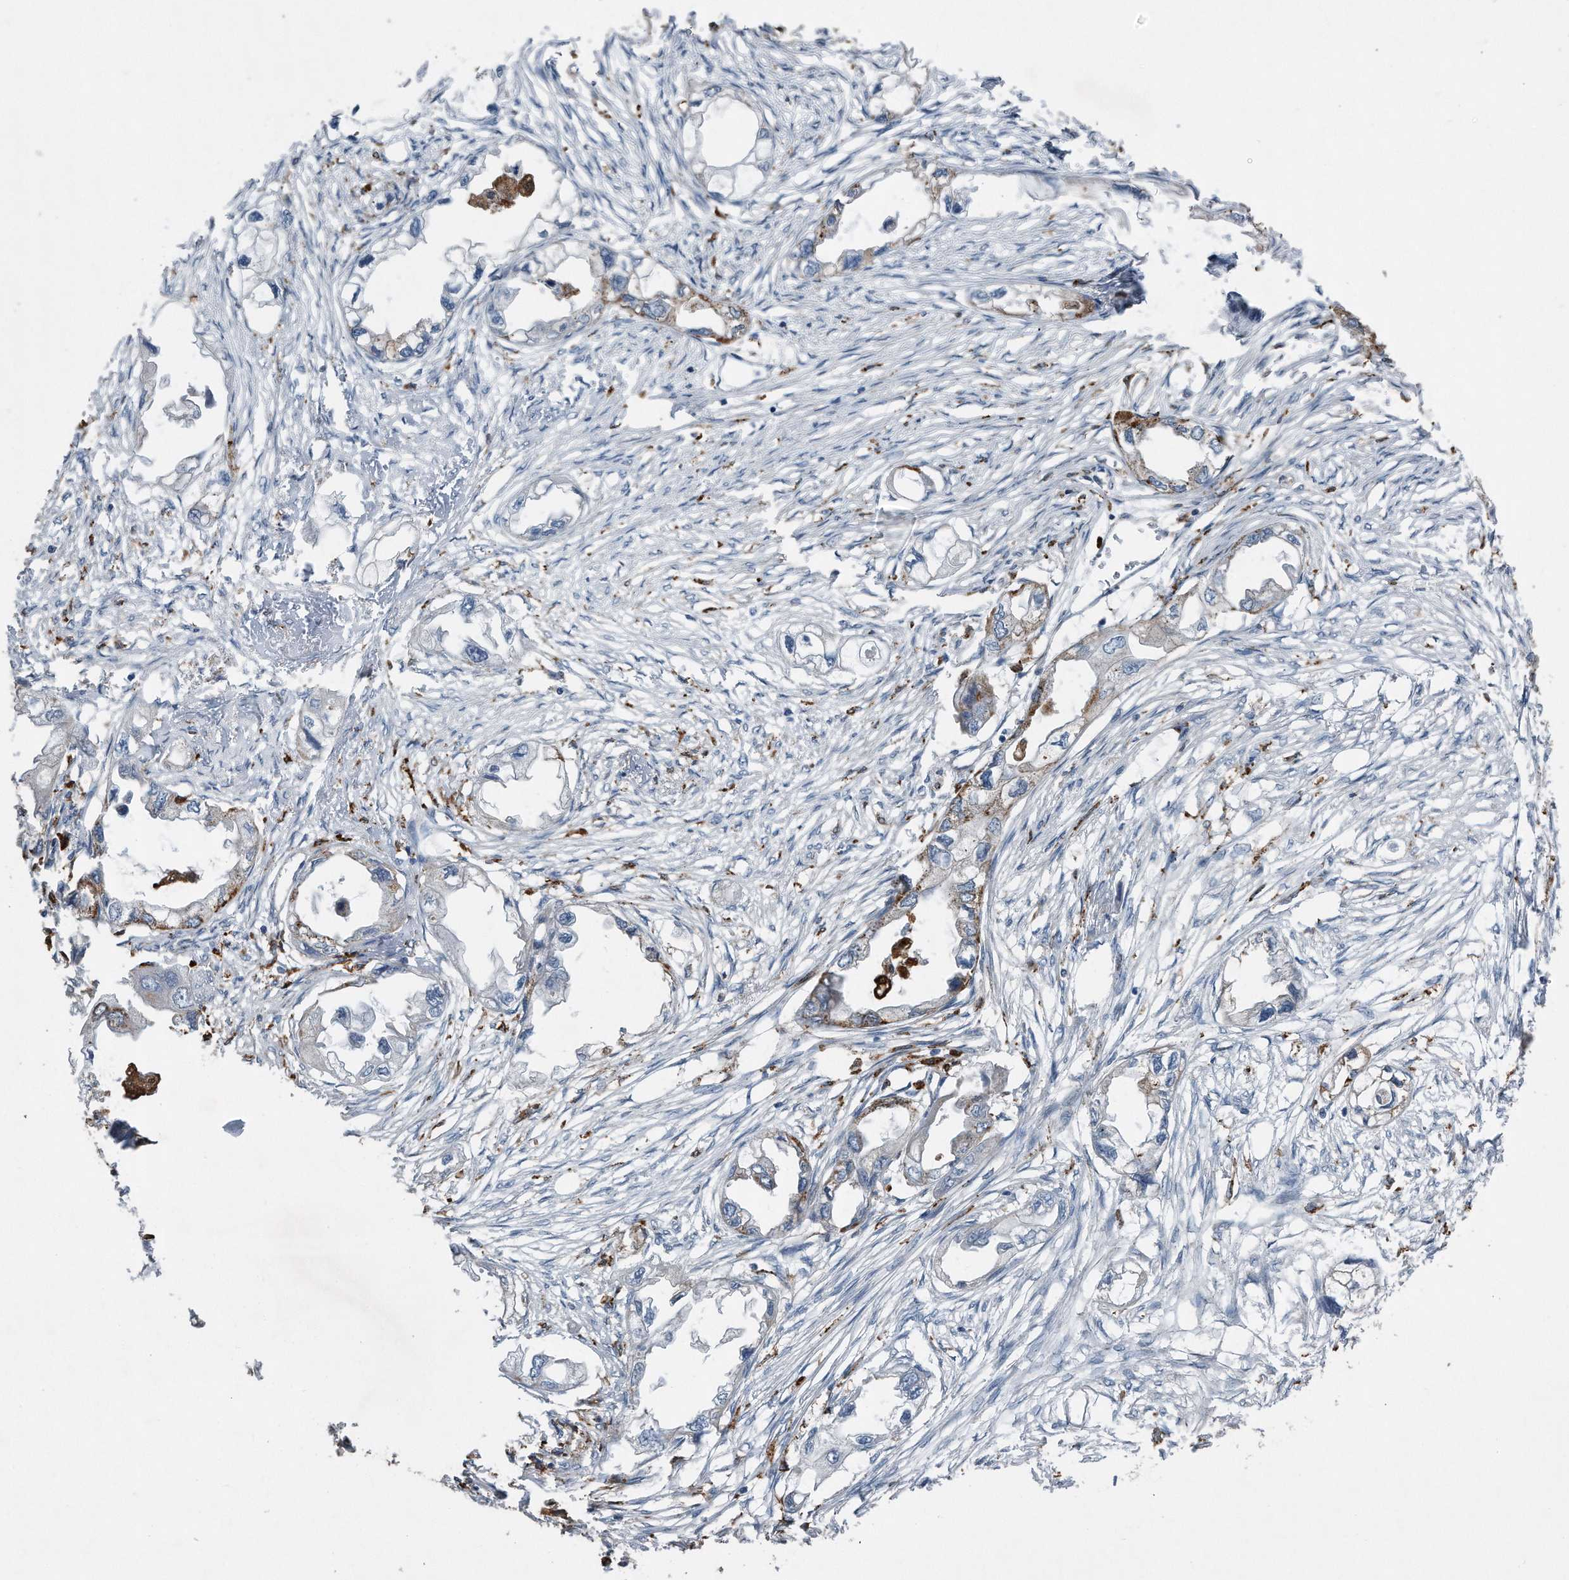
{"staining": {"intensity": "moderate", "quantity": "<25%", "location": "cytoplasmic/membranous"}, "tissue": "endometrial cancer", "cell_type": "Tumor cells", "image_type": "cancer", "snomed": [{"axis": "morphology", "description": "Adenocarcinoma, NOS"}, {"axis": "morphology", "description": "Adenocarcinoma, metastatic, NOS"}, {"axis": "topography", "description": "Adipose tissue"}, {"axis": "topography", "description": "Endometrium"}], "caption": "Immunohistochemical staining of human endometrial cancer (adenocarcinoma) demonstrates low levels of moderate cytoplasmic/membranous protein expression in about <25% of tumor cells. Ihc stains the protein in brown and the nuclei are stained blue.", "gene": "ZNF772", "patient": {"sex": "female", "age": 67}}